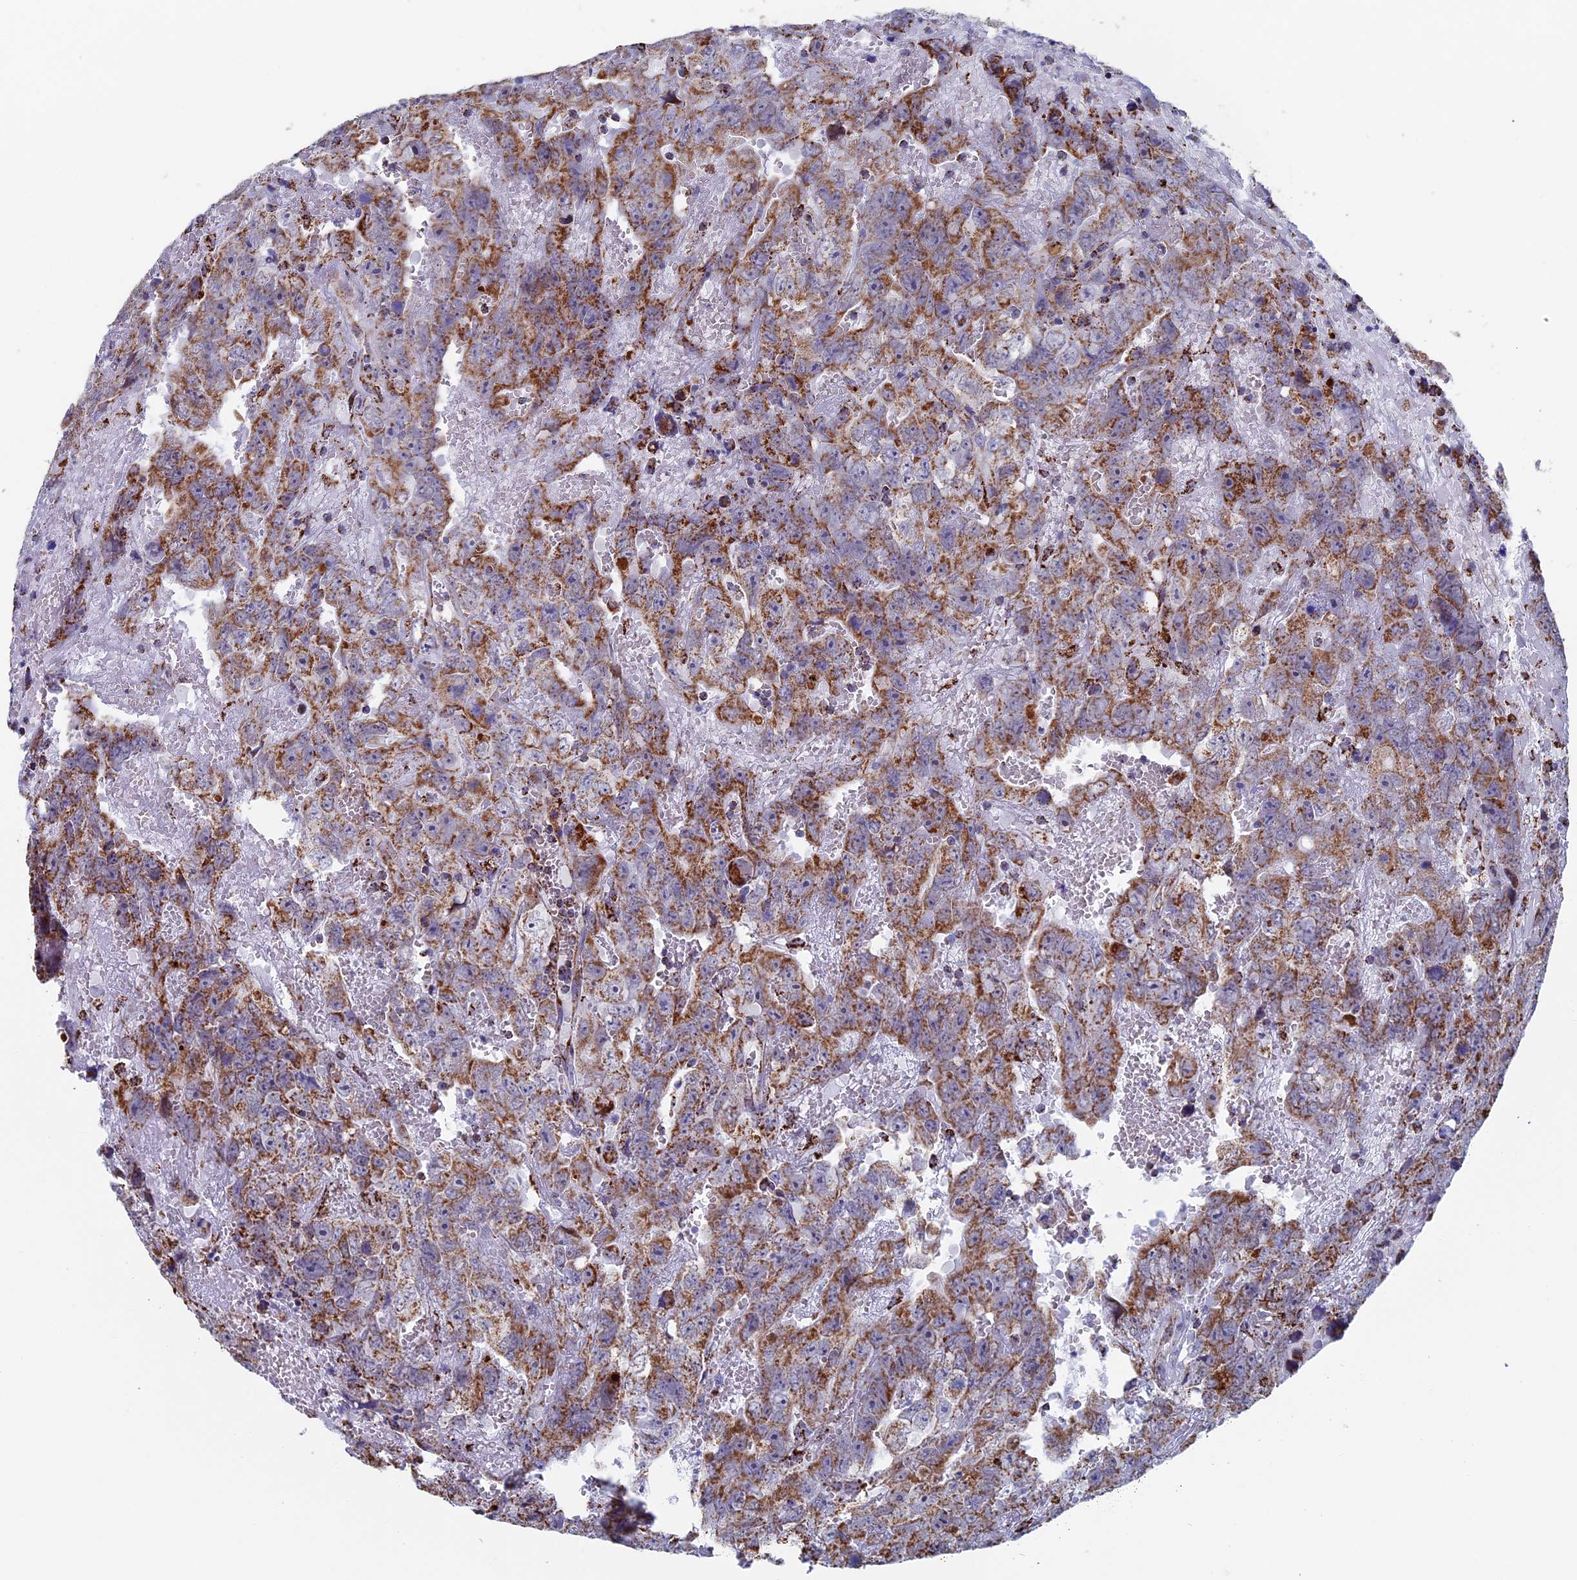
{"staining": {"intensity": "moderate", "quantity": ">75%", "location": "cytoplasmic/membranous"}, "tissue": "testis cancer", "cell_type": "Tumor cells", "image_type": "cancer", "snomed": [{"axis": "morphology", "description": "Carcinoma, Embryonal, NOS"}, {"axis": "topography", "description": "Testis"}], "caption": "A brown stain highlights moderate cytoplasmic/membranous staining of a protein in testis cancer (embryonal carcinoma) tumor cells.", "gene": "SEC24D", "patient": {"sex": "male", "age": 45}}